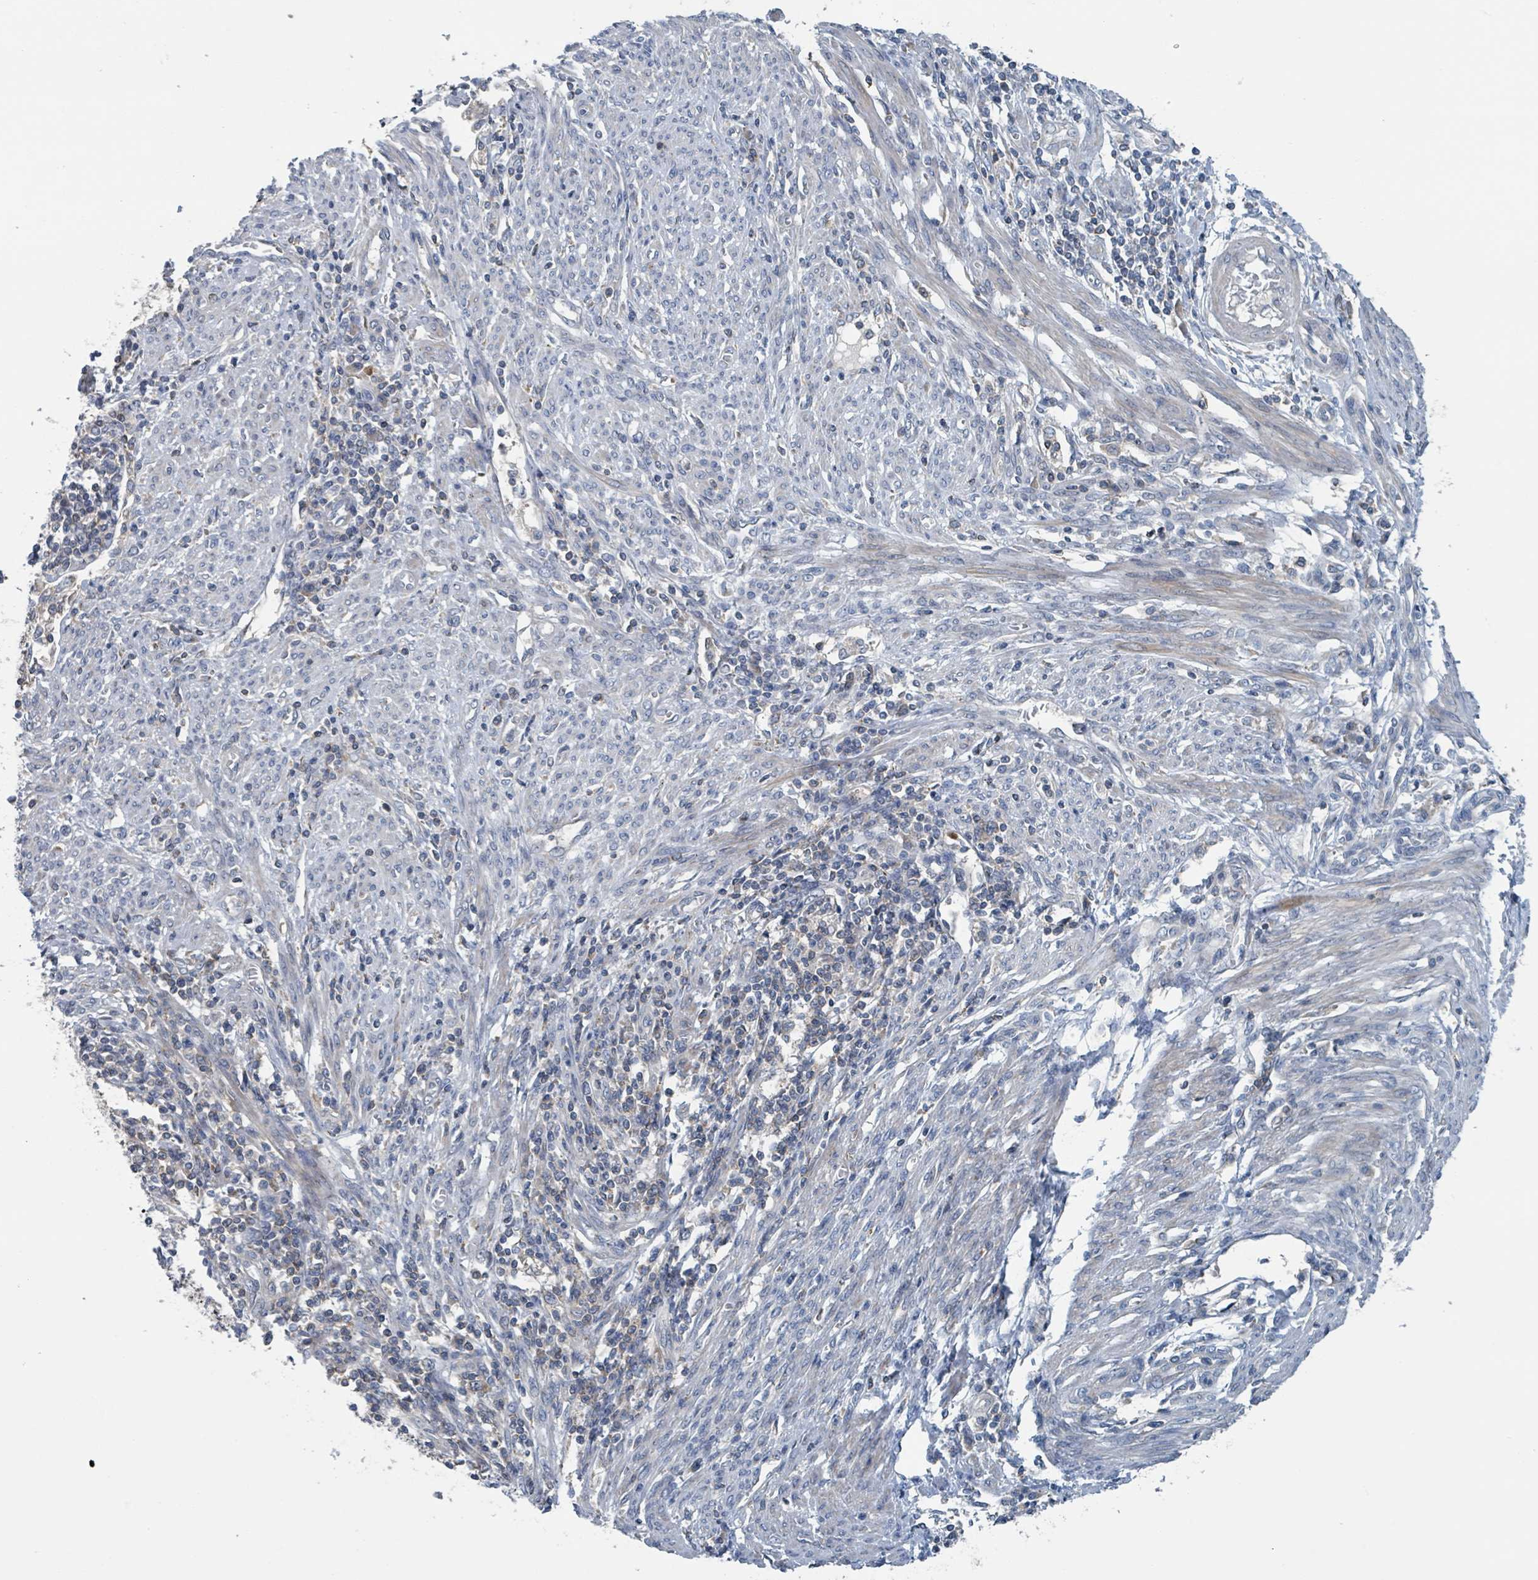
{"staining": {"intensity": "negative", "quantity": "none", "location": "none"}, "tissue": "endometrial cancer", "cell_type": "Tumor cells", "image_type": "cancer", "snomed": [{"axis": "morphology", "description": "Adenocarcinoma, NOS"}, {"axis": "topography", "description": "Uterus"}, {"axis": "topography", "description": "Endometrium"}], "caption": "Human endometrial cancer stained for a protein using immunohistochemistry exhibits no staining in tumor cells.", "gene": "ACBD4", "patient": {"sex": "female", "age": 70}}